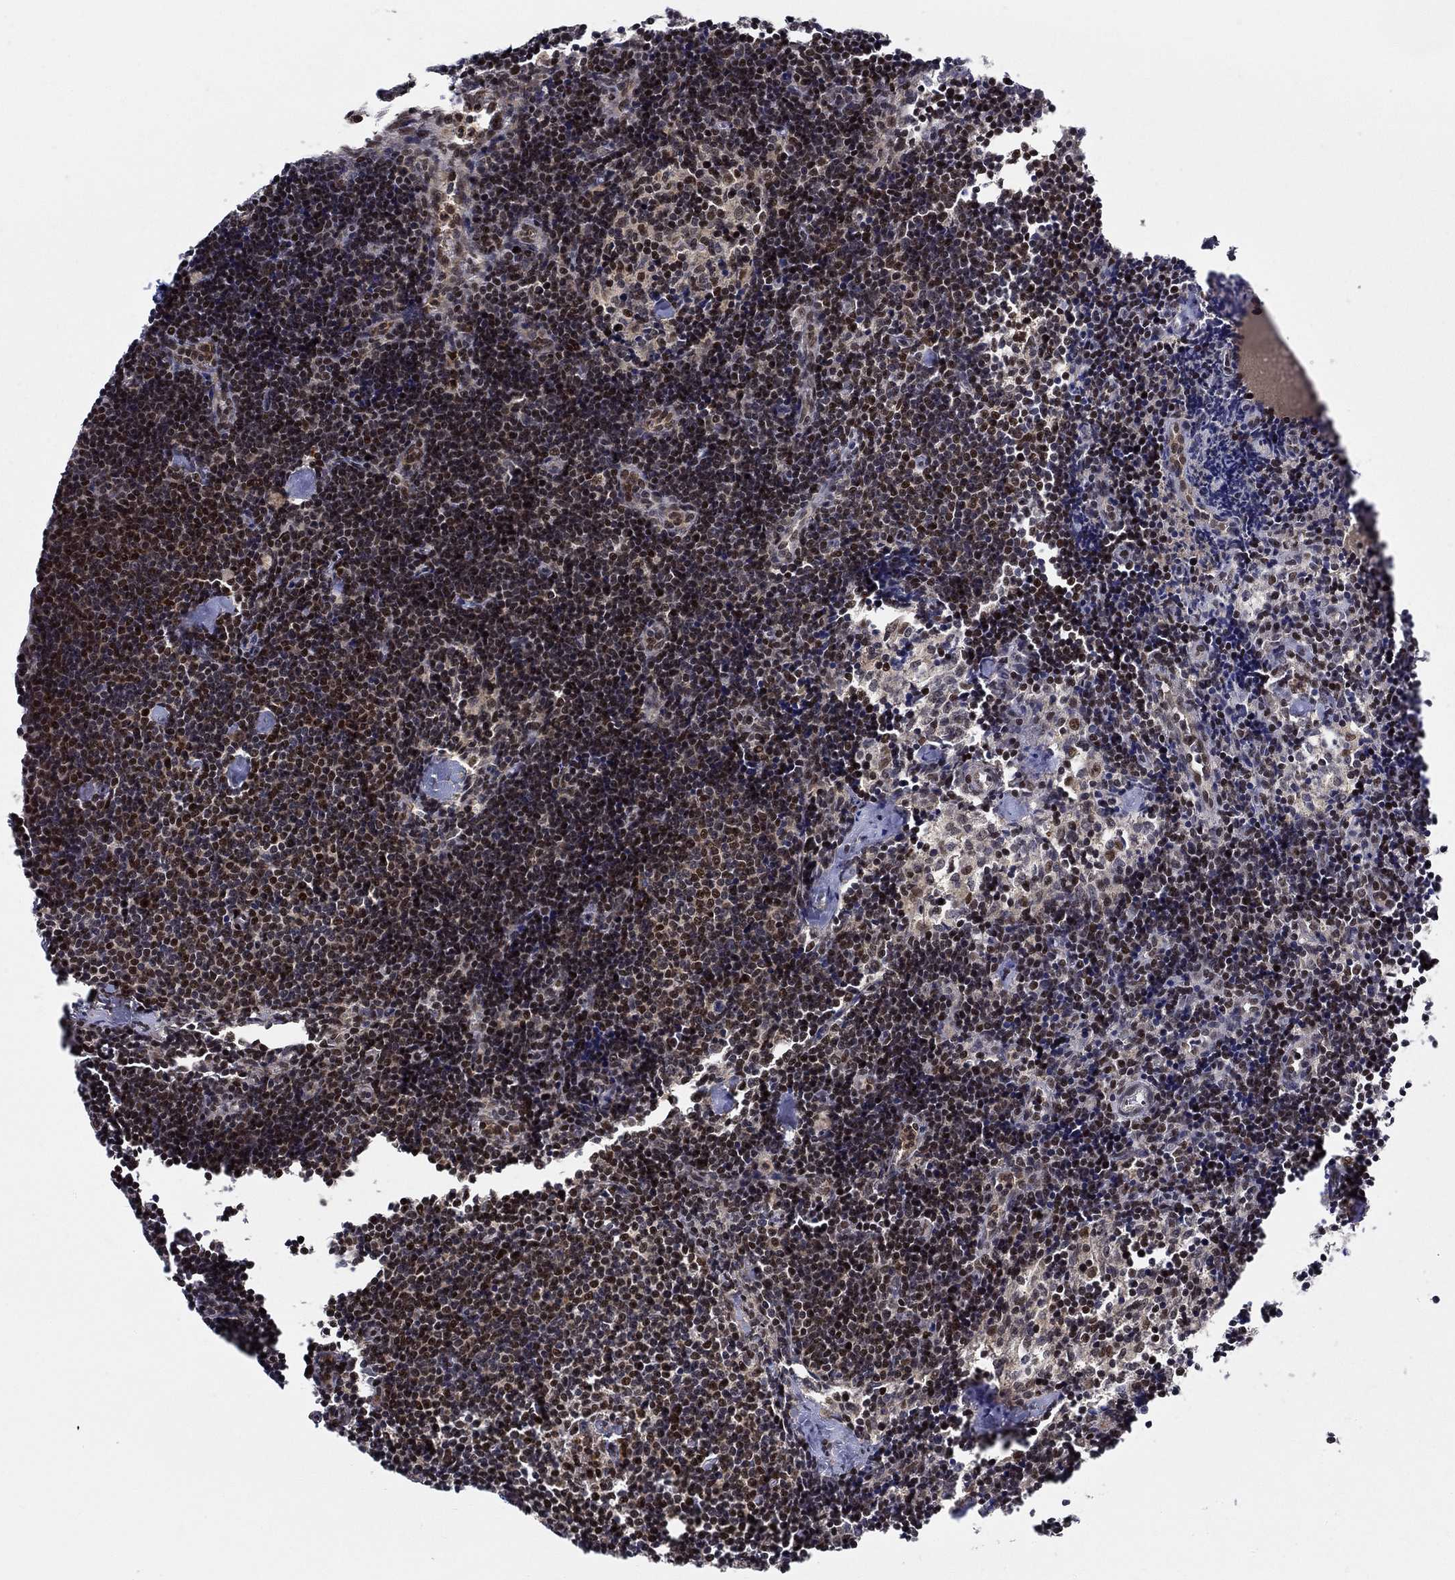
{"staining": {"intensity": "strong", "quantity": "25%-75%", "location": "nuclear"}, "tissue": "lymph node", "cell_type": "Non-germinal center cells", "image_type": "normal", "snomed": [{"axis": "morphology", "description": "Normal tissue, NOS"}, {"axis": "topography", "description": "Lymph node"}], "caption": "A high amount of strong nuclear staining is identified in approximately 25%-75% of non-germinal center cells in benign lymph node.", "gene": "ZNF594", "patient": {"sex": "female", "age": 42}}